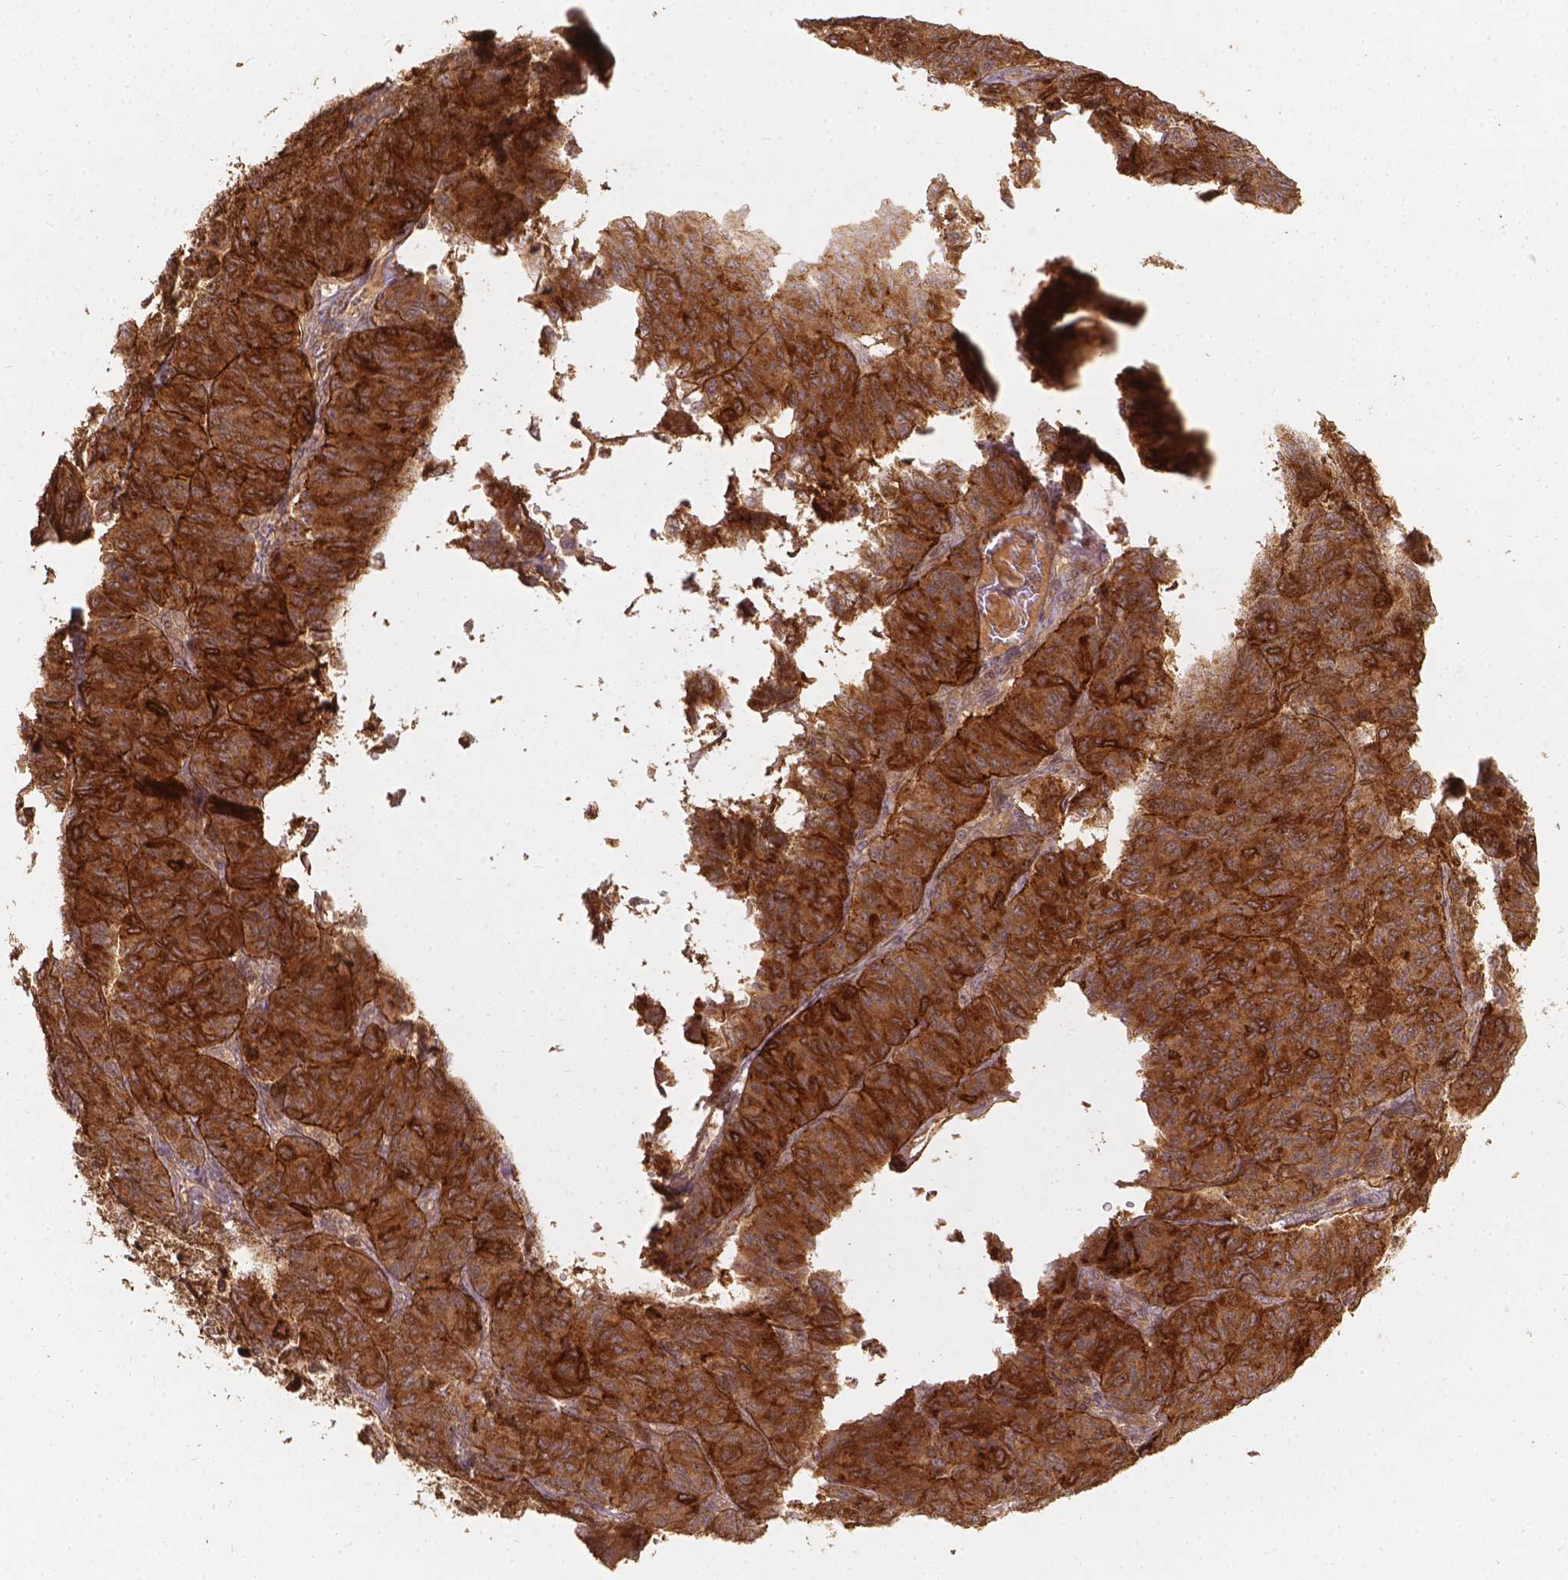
{"staining": {"intensity": "strong", "quantity": ">75%", "location": "cytoplasmic/membranous"}, "tissue": "ovarian cancer", "cell_type": "Tumor cells", "image_type": "cancer", "snomed": [{"axis": "morphology", "description": "Carcinoma, endometroid"}, {"axis": "topography", "description": "Ovary"}], "caption": "Endometroid carcinoma (ovarian) was stained to show a protein in brown. There is high levels of strong cytoplasmic/membranous staining in approximately >75% of tumor cells. The staining was performed using DAB, with brown indicating positive protein expression. Nuclei are stained blue with hematoxylin.", "gene": "XPR1", "patient": {"sex": "female", "age": 80}}